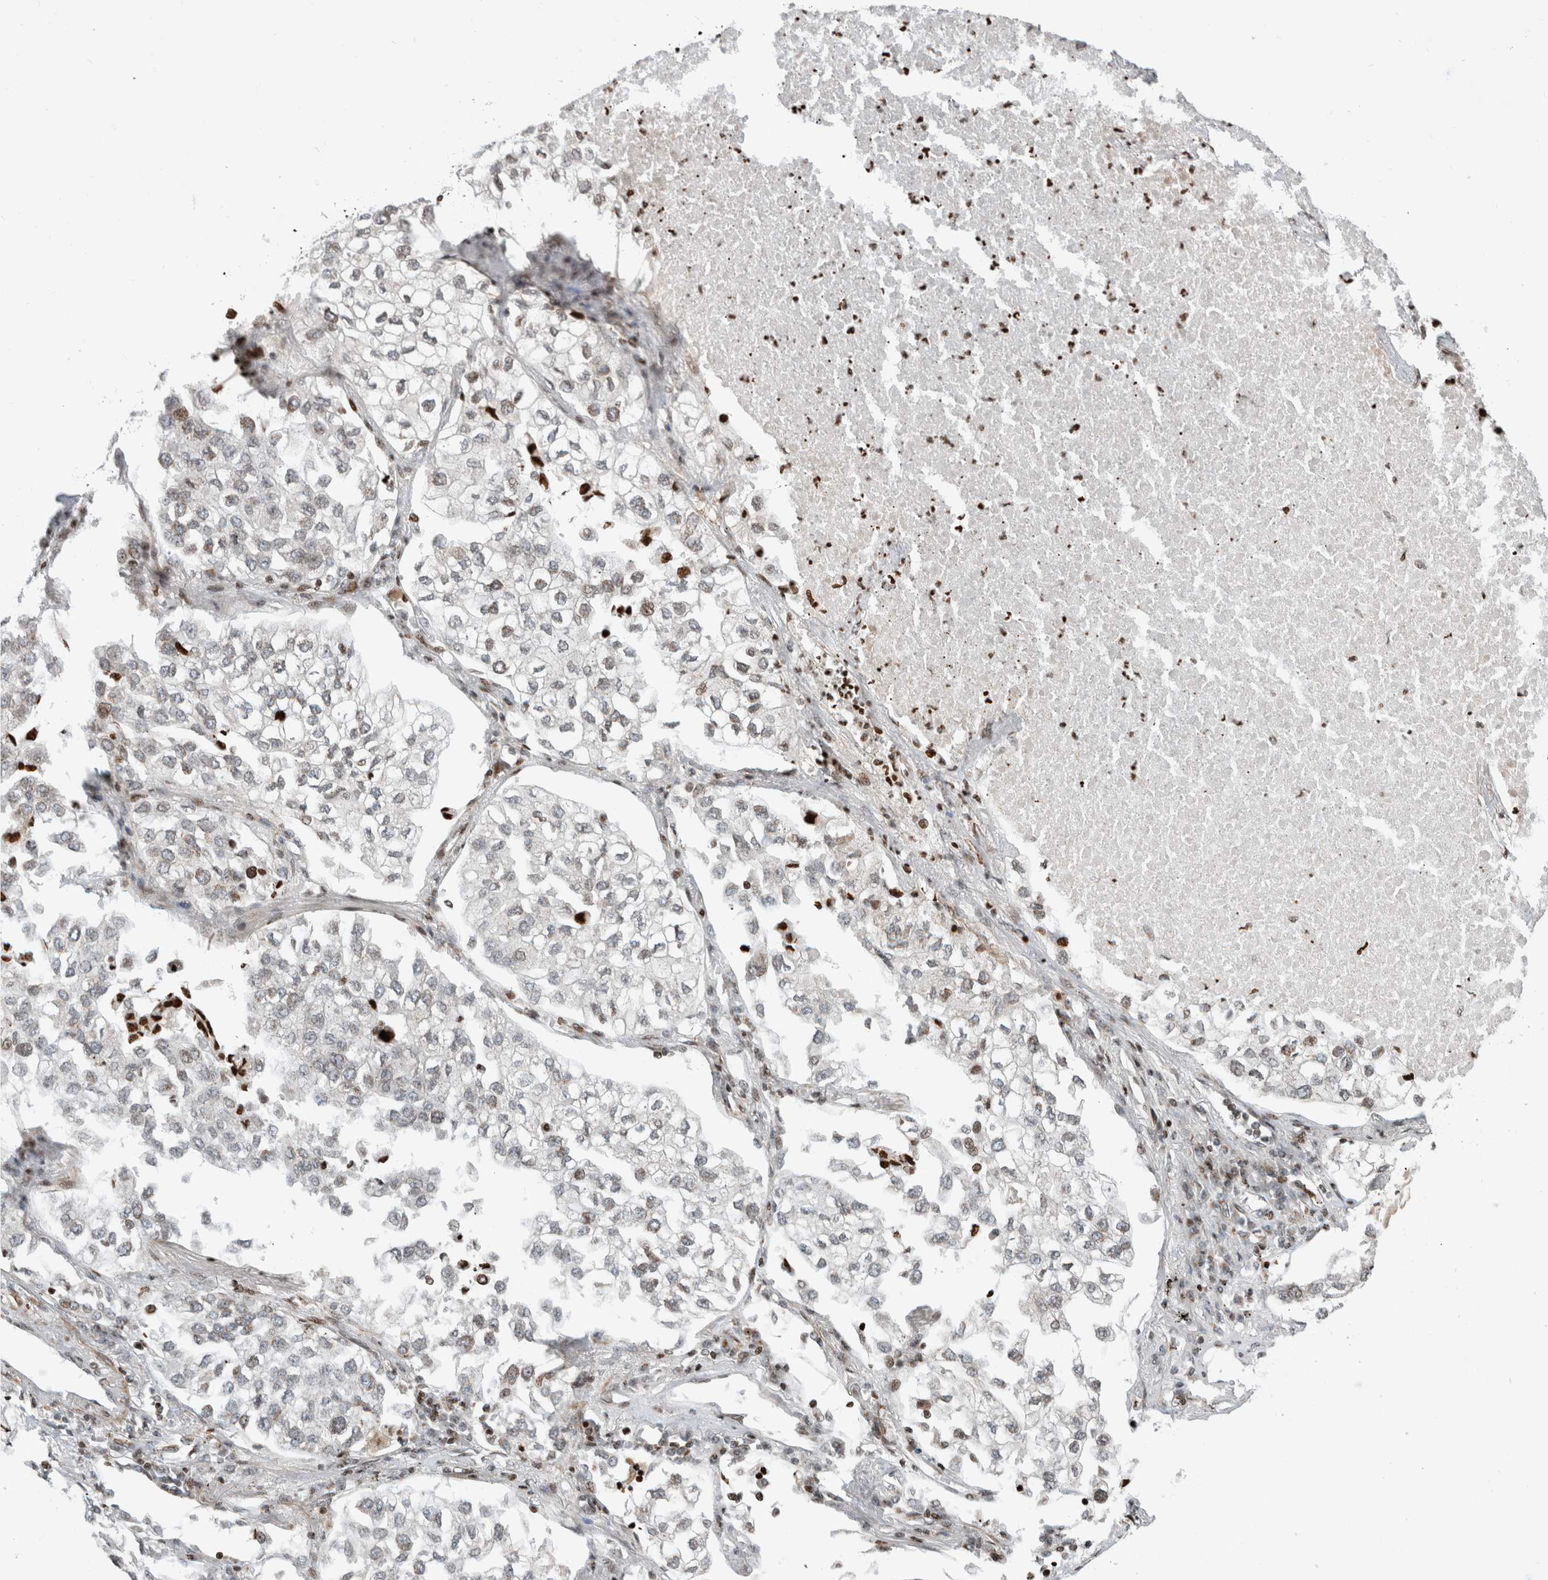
{"staining": {"intensity": "moderate", "quantity": "<25%", "location": "nuclear"}, "tissue": "lung cancer", "cell_type": "Tumor cells", "image_type": "cancer", "snomed": [{"axis": "morphology", "description": "Adenocarcinoma, NOS"}, {"axis": "topography", "description": "Lung"}], "caption": "A brown stain labels moderate nuclear positivity of a protein in adenocarcinoma (lung) tumor cells. (IHC, brightfield microscopy, high magnification).", "gene": "GINS4", "patient": {"sex": "male", "age": 63}}